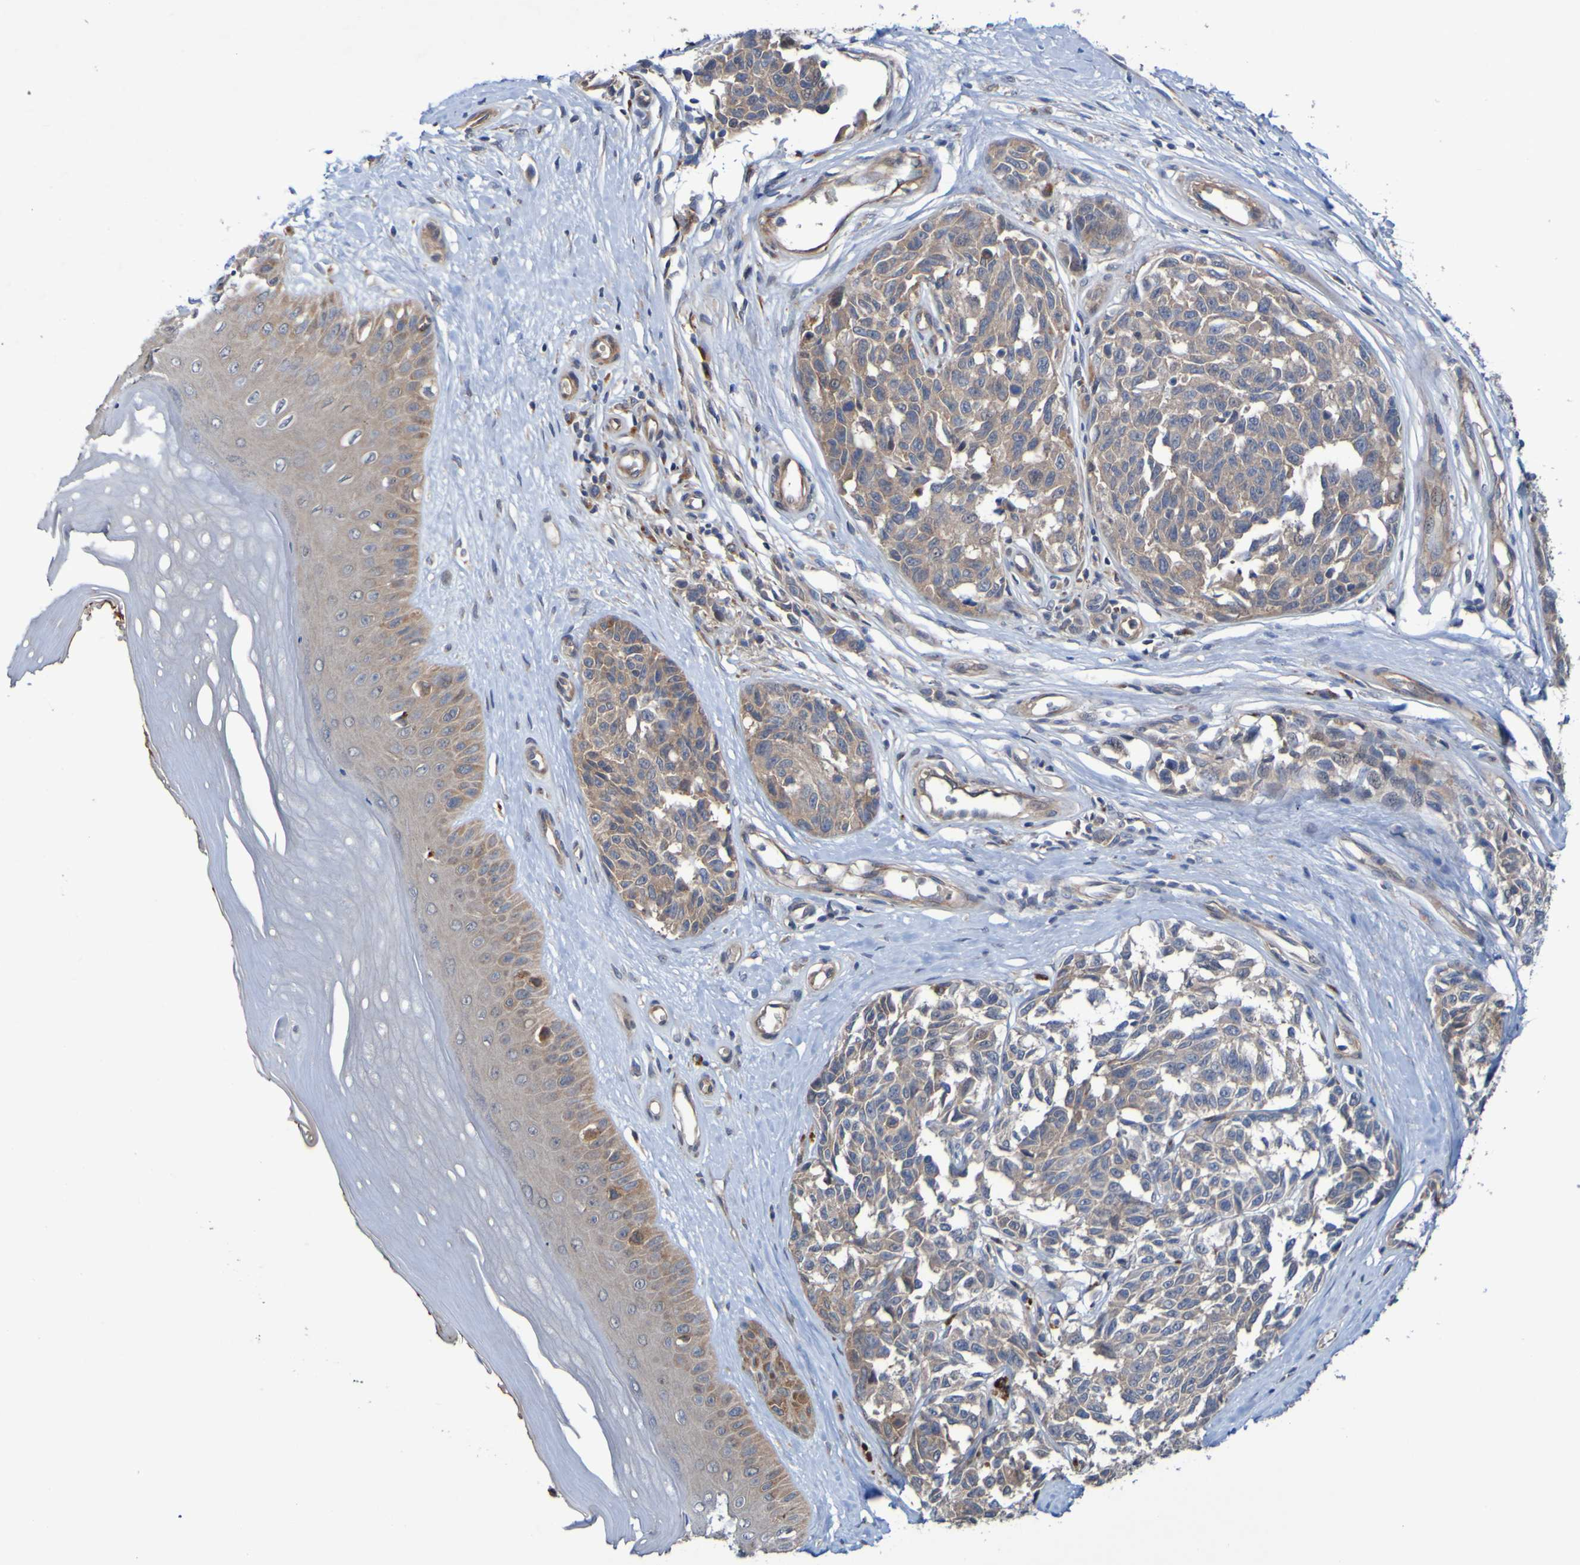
{"staining": {"intensity": "weak", "quantity": ">75%", "location": "cytoplasmic/membranous"}, "tissue": "melanoma", "cell_type": "Tumor cells", "image_type": "cancer", "snomed": [{"axis": "morphology", "description": "Malignant melanoma, NOS"}, {"axis": "topography", "description": "Skin"}], "caption": "High-power microscopy captured an IHC image of malignant melanoma, revealing weak cytoplasmic/membranous expression in about >75% of tumor cells. (Brightfield microscopy of DAB IHC at high magnification).", "gene": "SDK1", "patient": {"sex": "female", "age": 64}}